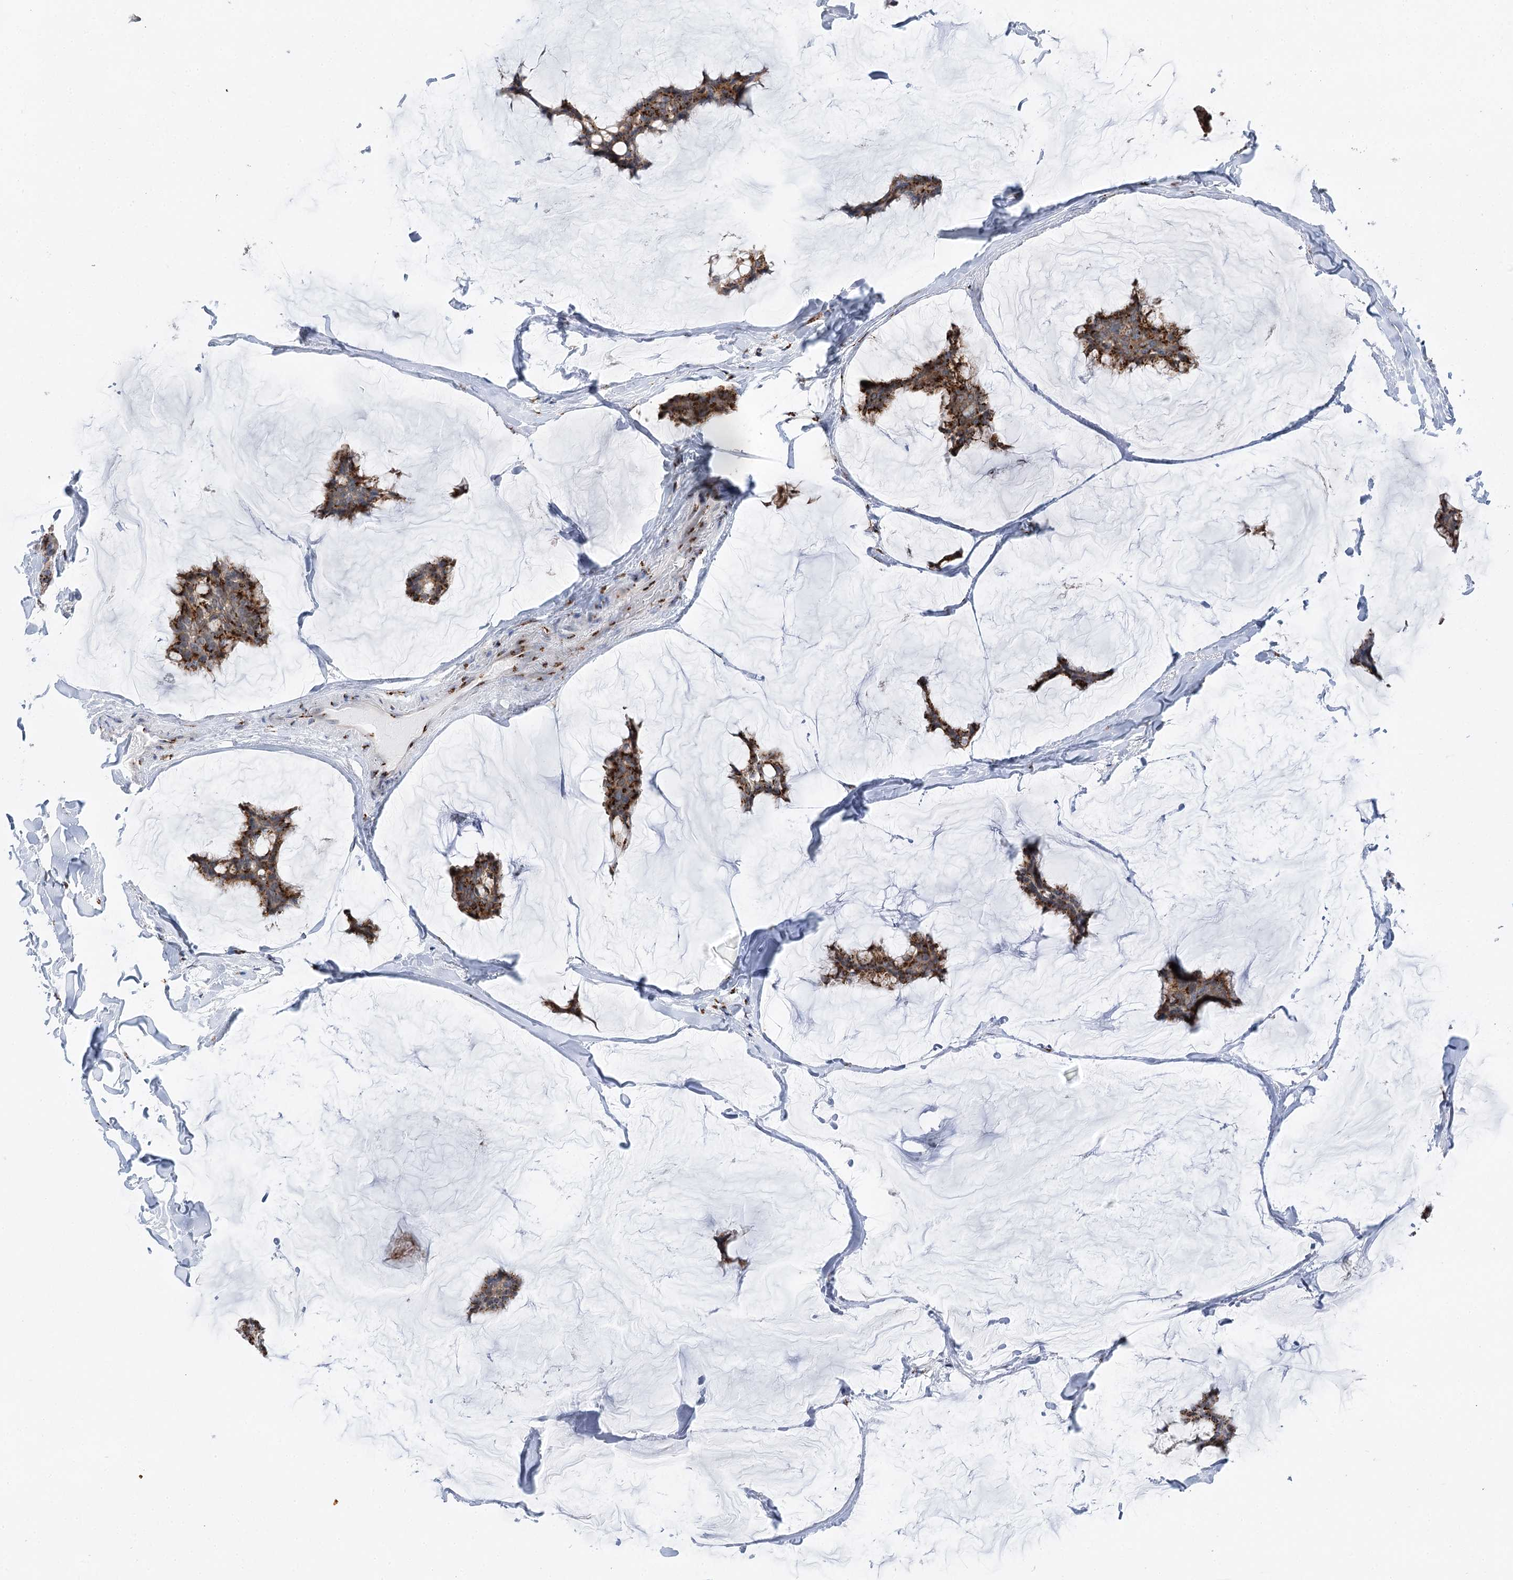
{"staining": {"intensity": "moderate", "quantity": ">75%", "location": "cytoplasmic/membranous"}, "tissue": "breast cancer", "cell_type": "Tumor cells", "image_type": "cancer", "snomed": [{"axis": "morphology", "description": "Duct carcinoma"}, {"axis": "topography", "description": "Breast"}], "caption": "The micrograph displays a brown stain indicating the presence of a protein in the cytoplasmic/membranous of tumor cells in breast cancer. Using DAB (3,3'-diaminobenzidine) (brown) and hematoxylin (blue) stains, captured at high magnification using brightfield microscopy.", "gene": "TMEM165", "patient": {"sex": "female", "age": 93}}